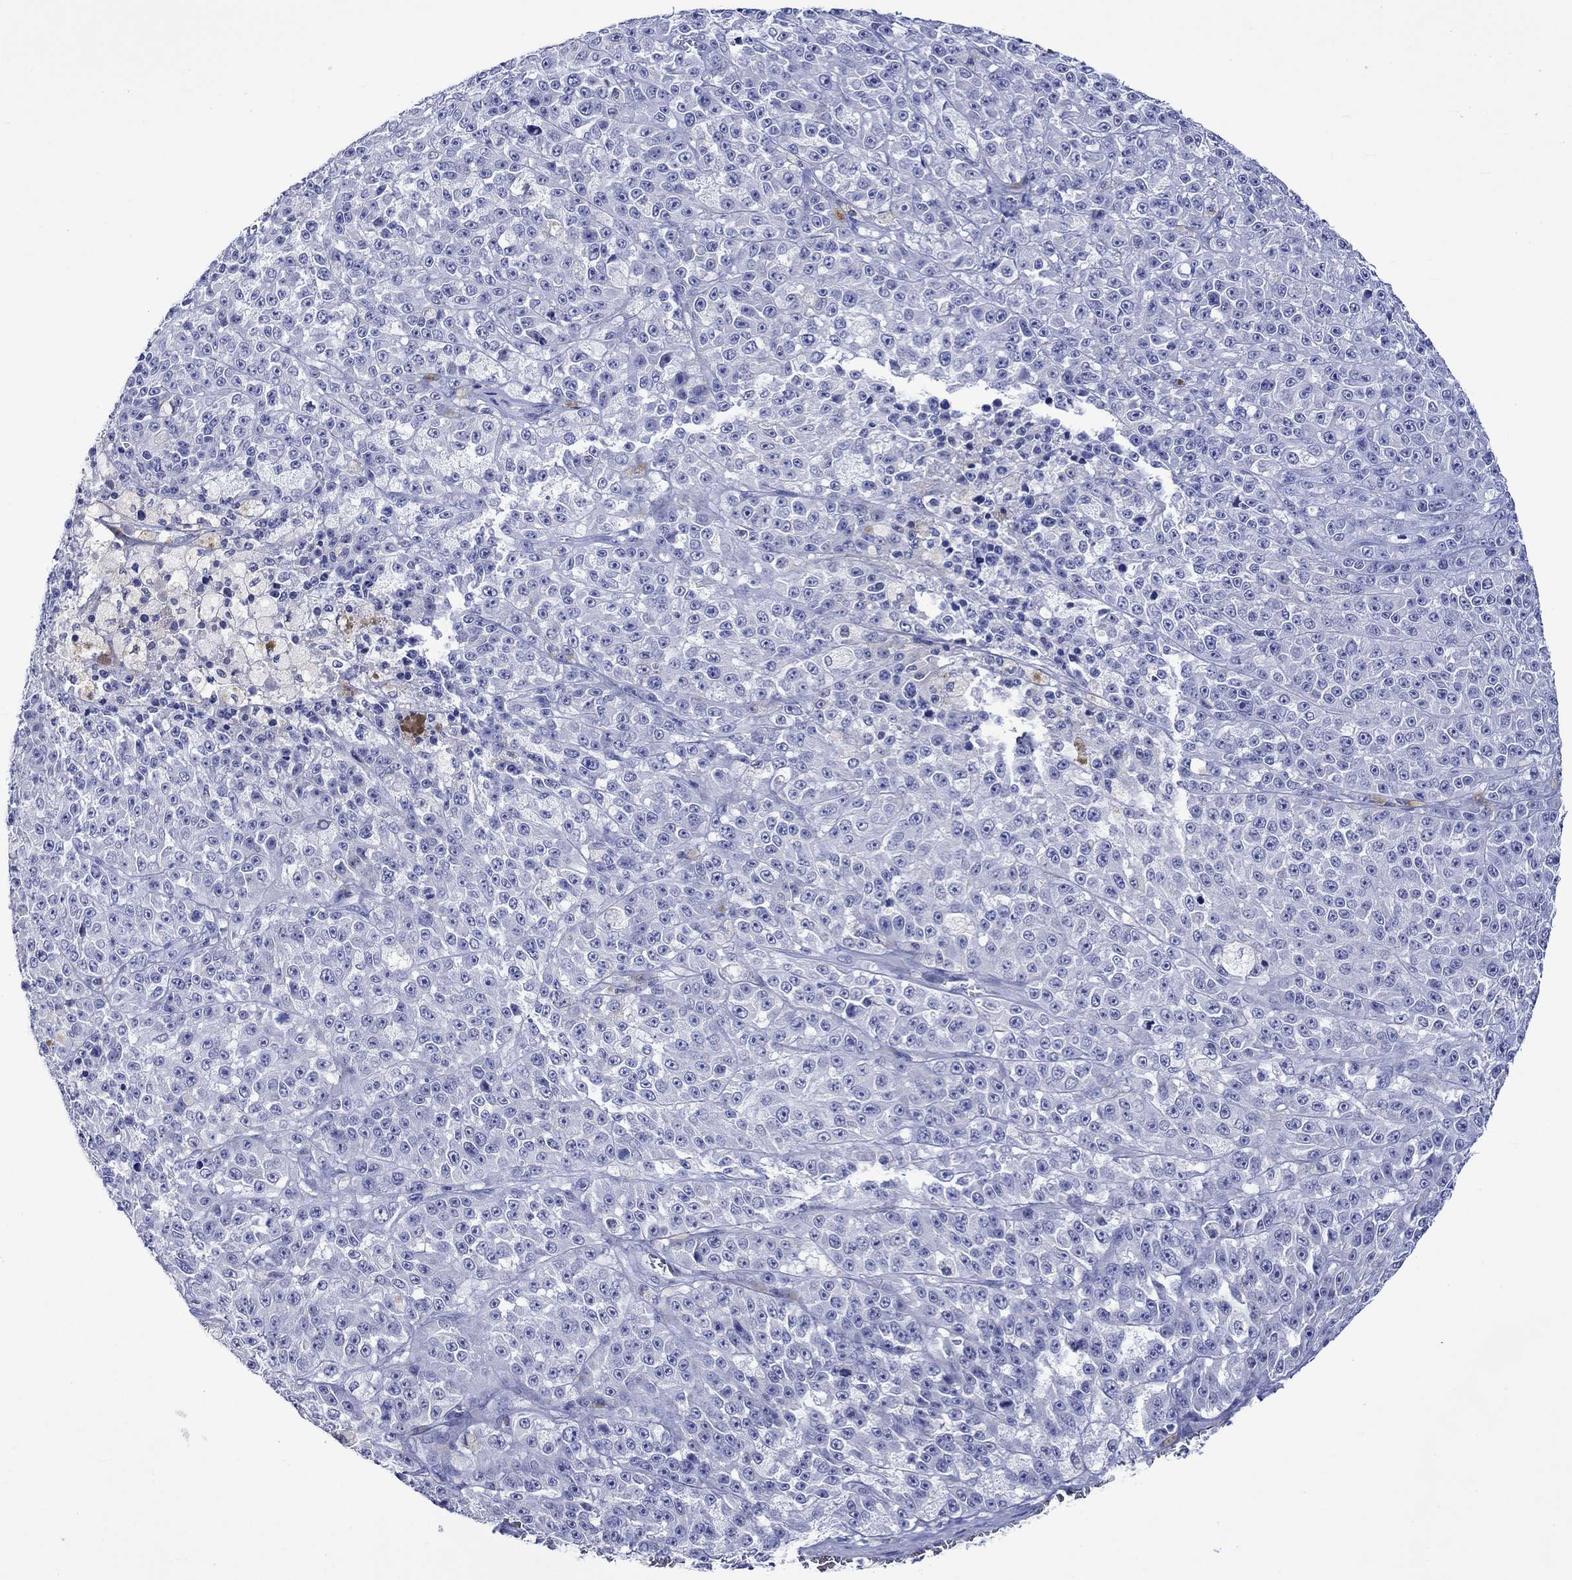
{"staining": {"intensity": "negative", "quantity": "none", "location": "none"}, "tissue": "melanoma", "cell_type": "Tumor cells", "image_type": "cancer", "snomed": [{"axis": "morphology", "description": "Malignant melanoma, NOS"}, {"axis": "topography", "description": "Skin"}], "caption": "The IHC micrograph has no significant positivity in tumor cells of melanoma tissue.", "gene": "KLHL35", "patient": {"sex": "female", "age": 58}}